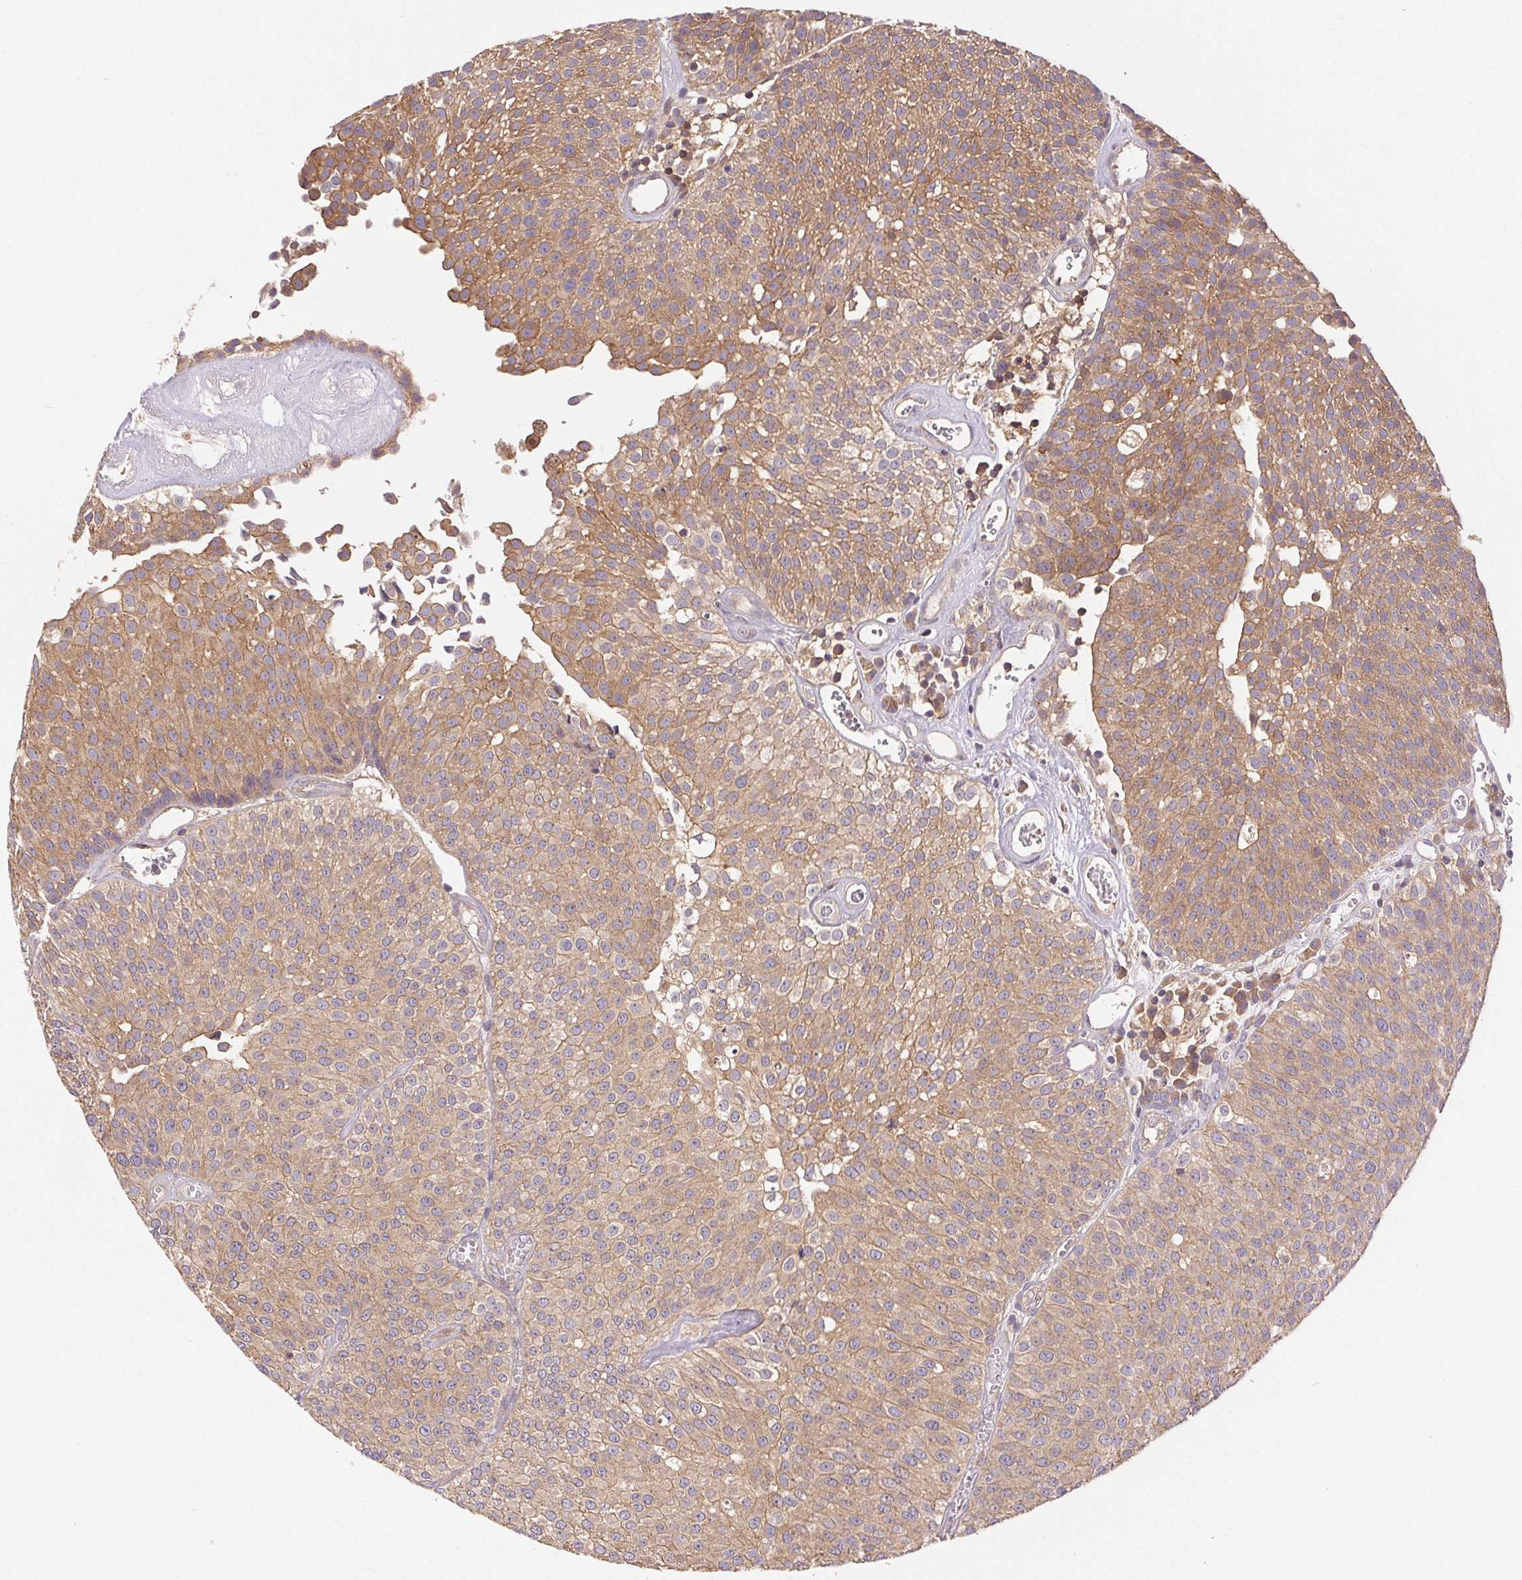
{"staining": {"intensity": "weak", "quantity": ">75%", "location": "cytoplasmic/membranous"}, "tissue": "urothelial cancer", "cell_type": "Tumor cells", "image_type": "cancer", "snomed": [{"axis": "morphology", "description": "Urothelial carcinoma, Low grade"}, {"axis": "topography", "description": "Urinary bladder"}], "caption": "Immunohistochemistry of human urothelial cancer displays low levels of weak cytoplasmic/membranous staining in about >75% of tumor cells. The staining was performed using DAB (3,3'-diaminobenzidine), with brown indicating positive protein expression. Nuclei are stained blue with hematoxylin.", "gene": "GDI2", "patient": {"sex": "female", "age": 79}}